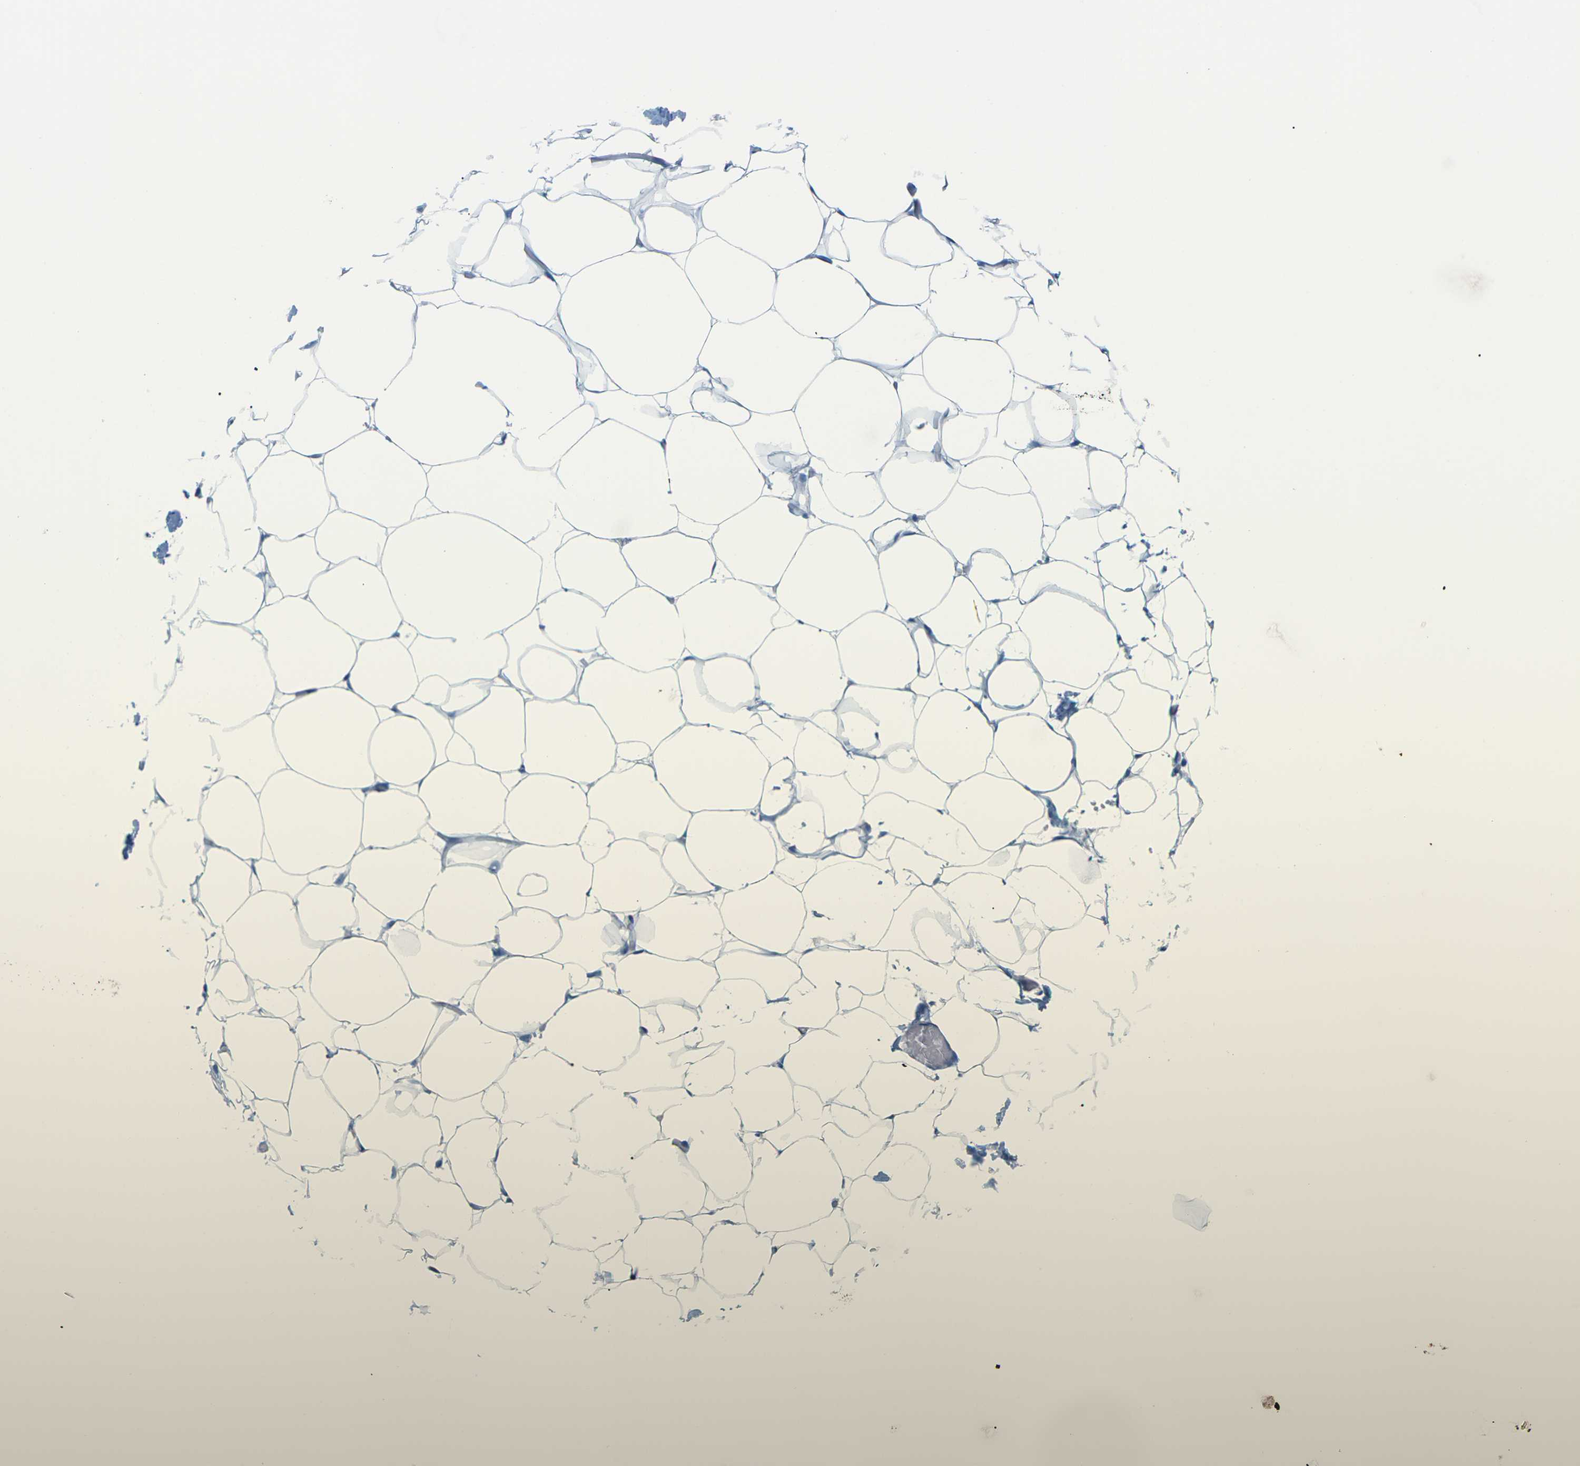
{"staining": {"intensity": "negative", "quantity": "none", "location": "none"}, "tissue": "adipose tissue", "cell_type": "Adipocytes", "image_type": "normal", "snomed": [{"axis": "morphology", "description": "Normal tissue, NOS"}, {"axis": "topography", "description": "Breast"}, {"axis": "topography", "description": "Adipose tissue"}], "caption": "Adipose tissue stained for a protein using immunohistochemistry exhibits no expression adipocytes.", "gene": "SLC12A1", "patient": {"sex": "female", "age": 25}}